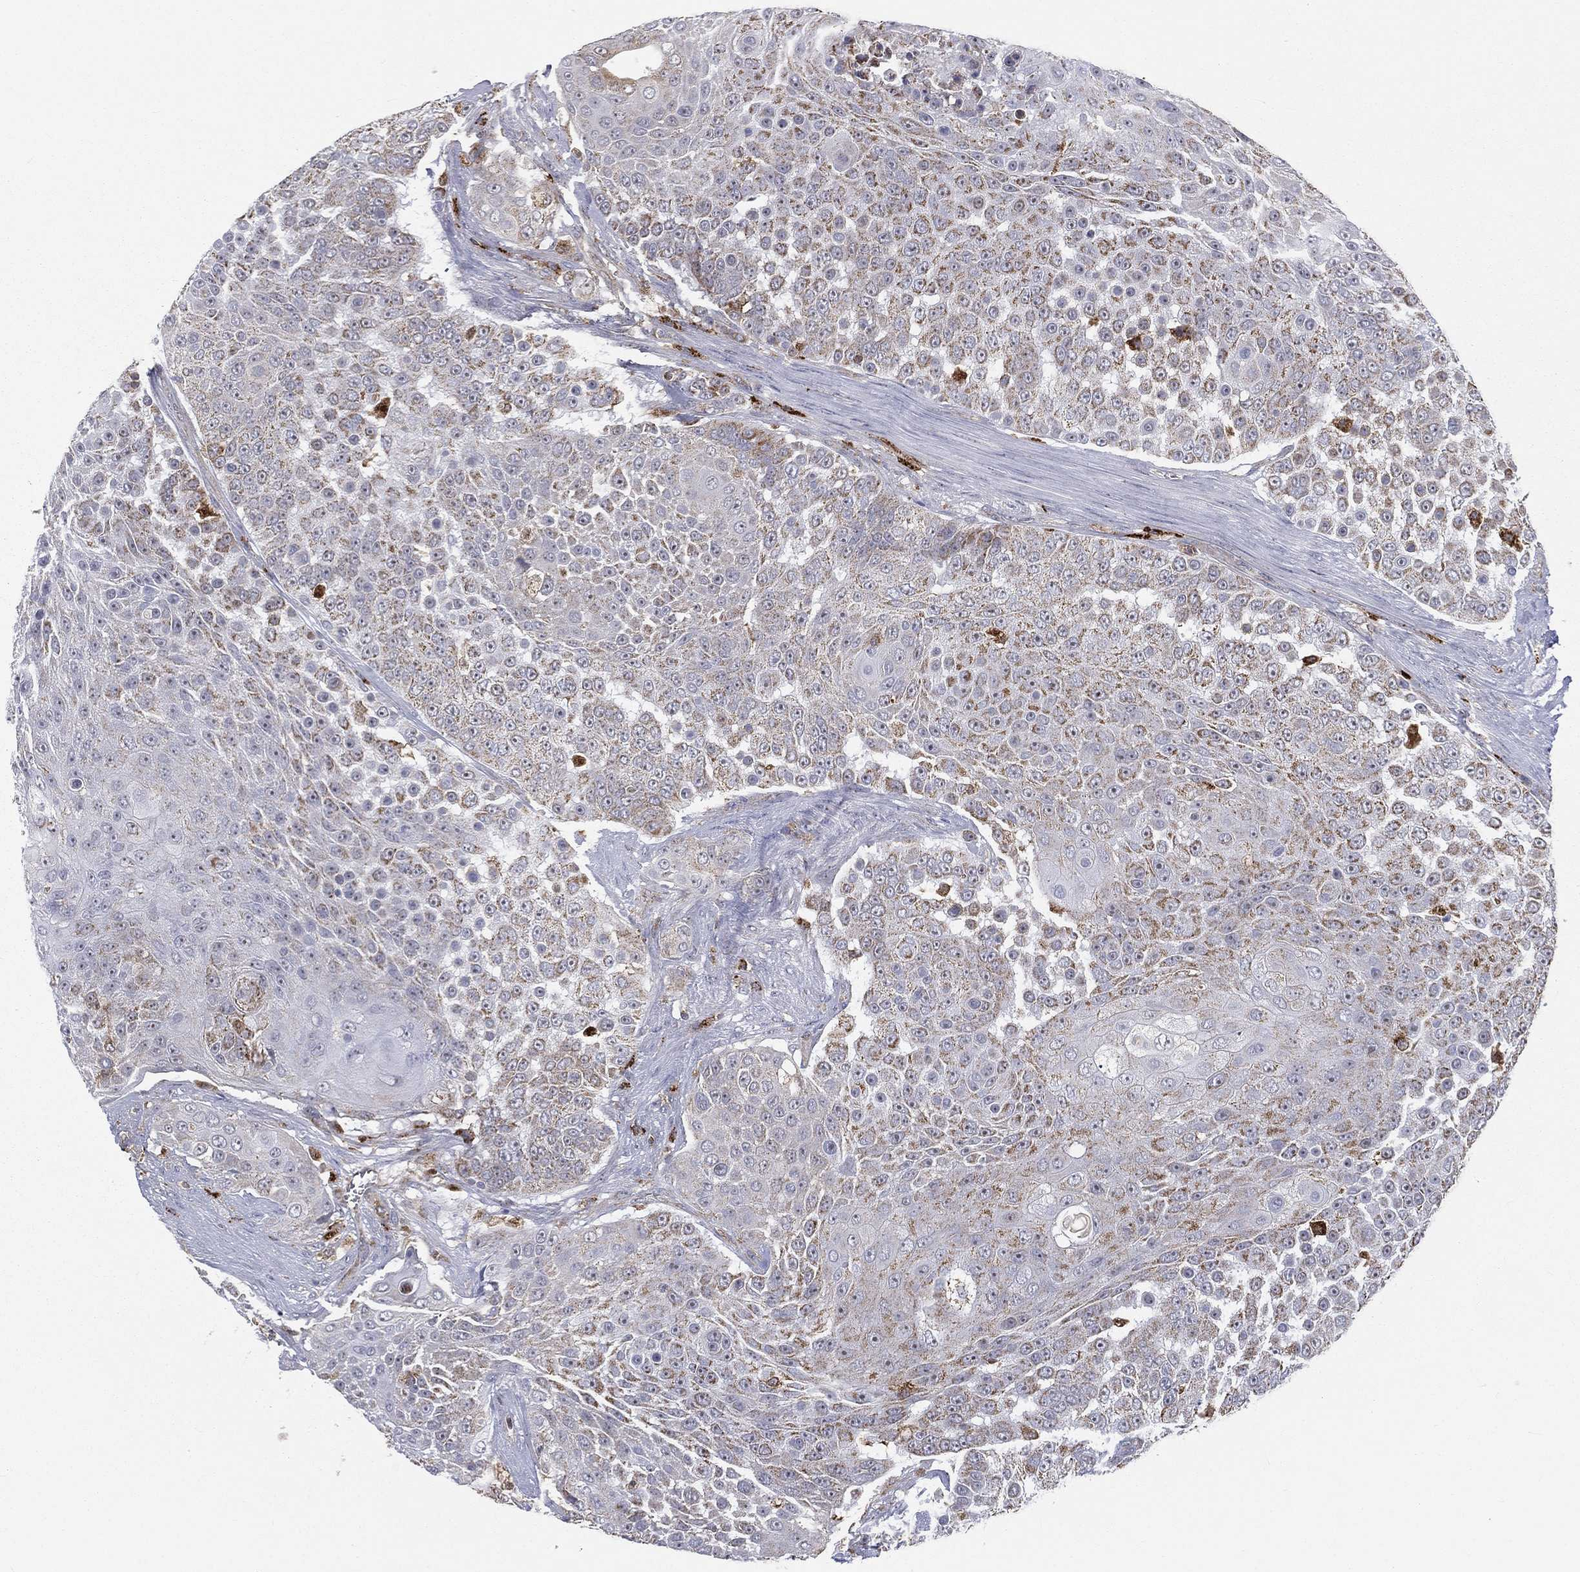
{"staining": {"intensity": "moderate", "quantity": "<25%", "location": "cytoplasmic/membranous"}, "tissue": "urothelial cancer", "cell_type": "Tumor cells", "image_type": "cancer", "snomed": [{"axis": "morphology", "description": "Urothelial carcinoma, High grade"}, {"axis": "topography", "description": "Urinary bladder"}], "caption": "Human urothelial carcinoma (high-grade) stained for a protein (brown) demonstrates moderate cytoplasmic/membranous positive positivity in about <25% of tumor cells.", "gene": "RIN3", "patient": {"sex": "female", "age": 63}}